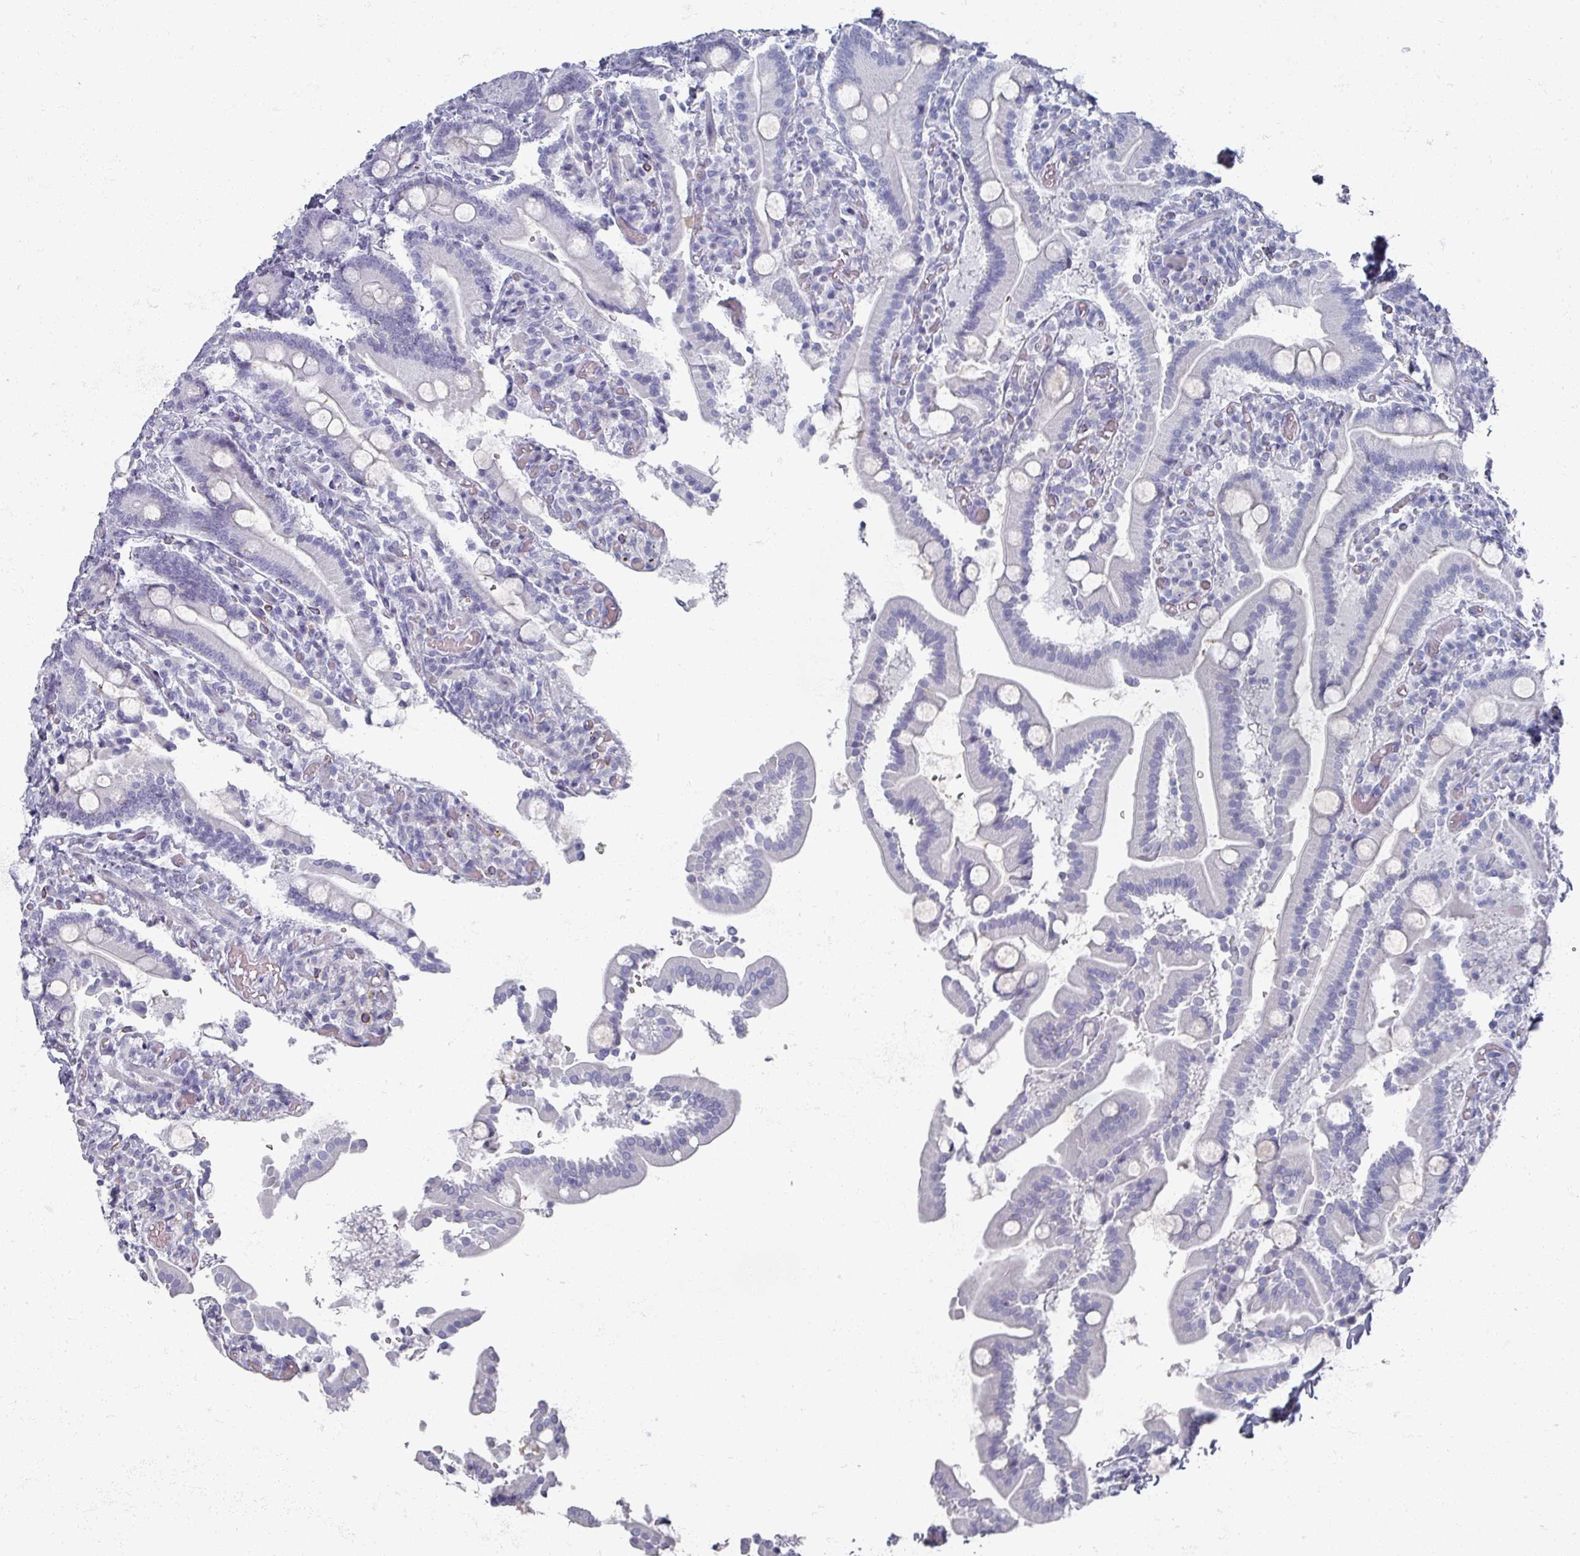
{"staining": {"intensity": "negative", "quantity": "none", "location": "none"}, "tissue": "duodenum", "cell_type": "Glandular cells", "image_type": "normal", "snomed": [{"axis": "morphology", "description": "Normal tissue, NOS"}, {"axis": "topography", "description": "Duodenum"}], "caption": "Micrograph shows no protein expression in glandular cells of benign duodenum. (DAB (3,3'-diaminobenzidine) immunohistochemistry (IHC) with hematoxylin counter stain).", "gene": "OMG", "patient": {"sex": "male", "age": 55}}